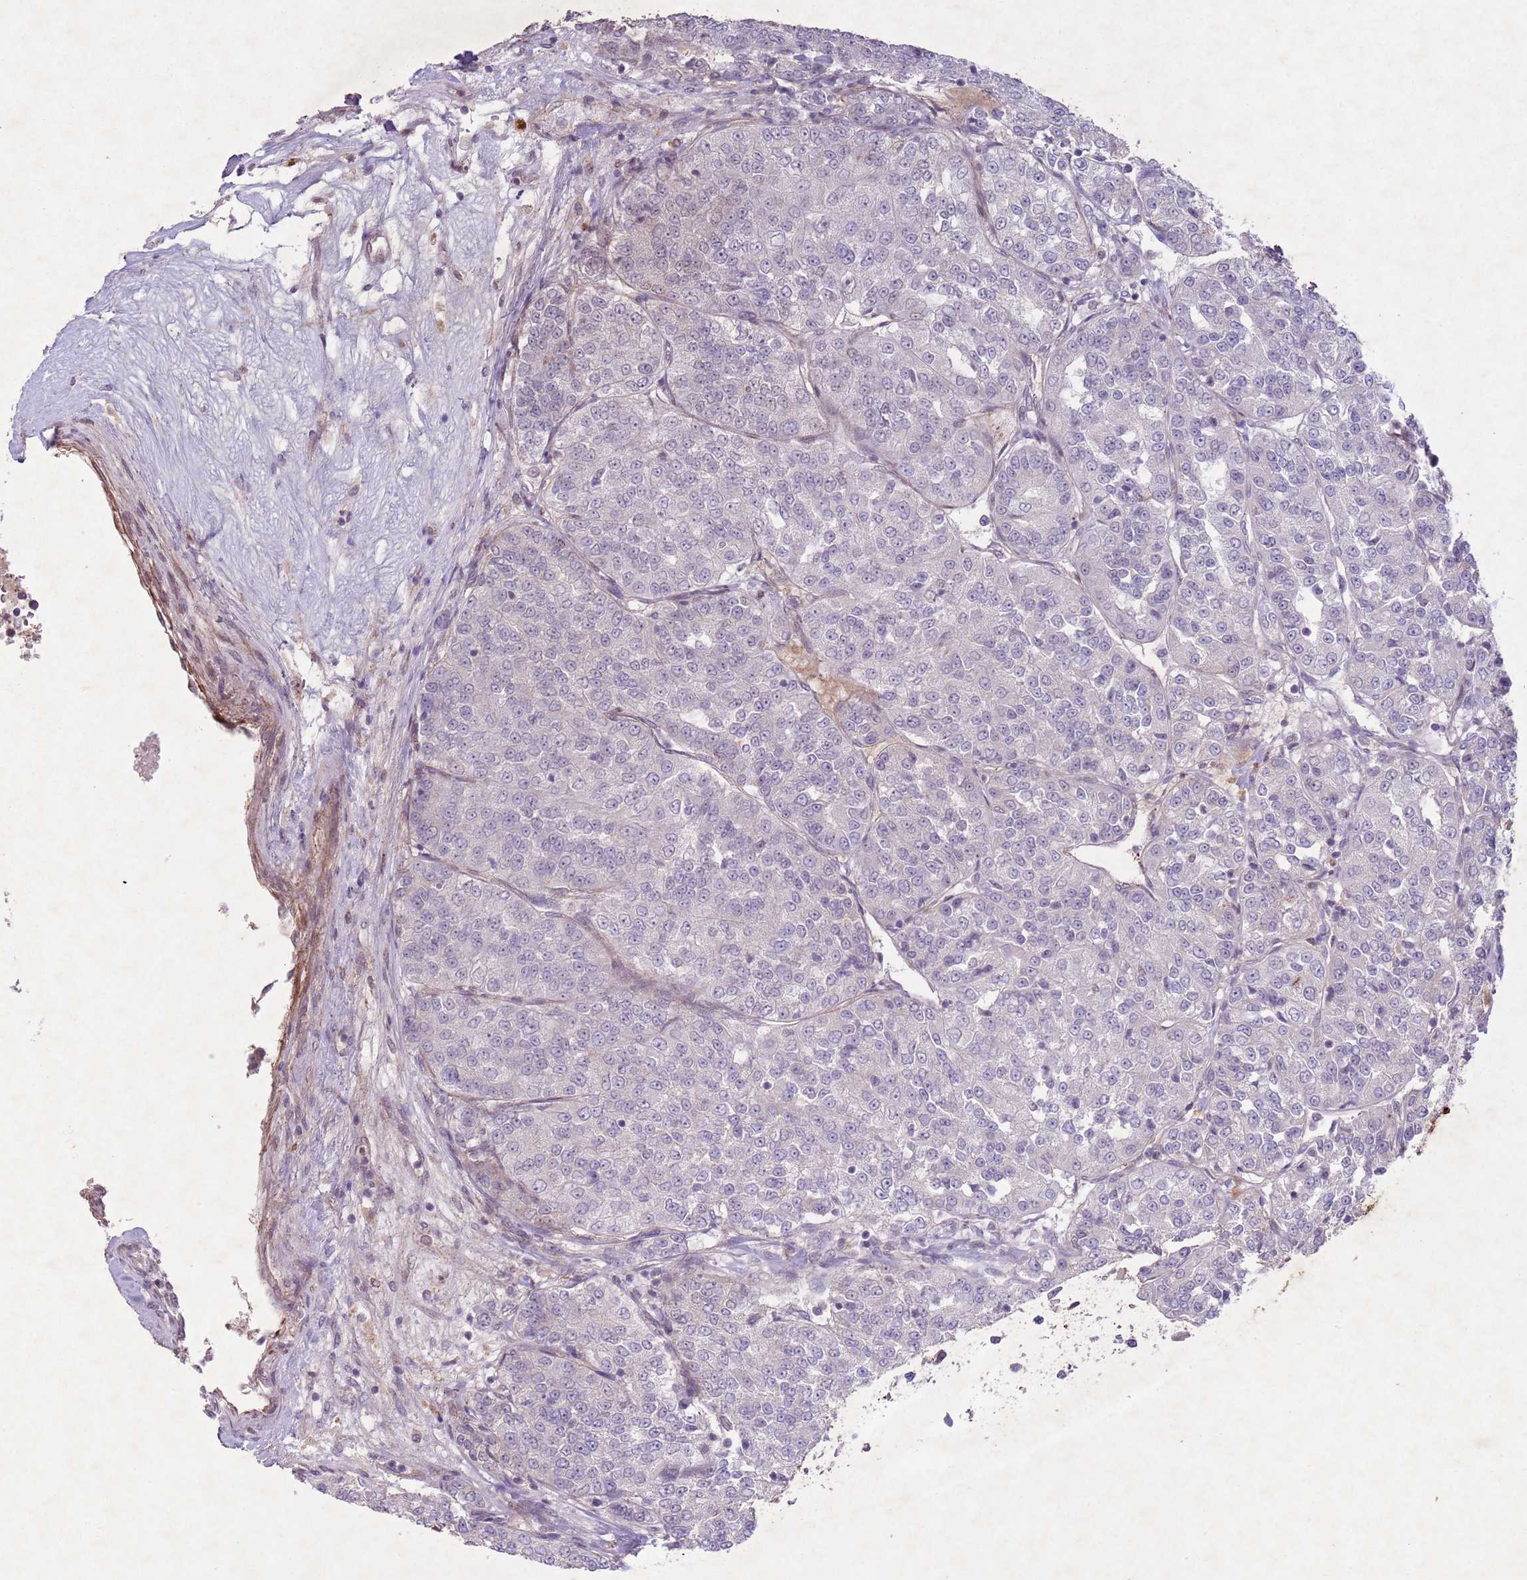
{"staining": {"intensity": "negative", "quantity": "none", "location": "none"}, "tissue": "renal cancer", "cell_type": "Tumor cells", "image_type": "cancer", "snomed": [{"axis": "morphology", "description": "Adenocarcinoma, NOS"}, {"axis": "topography", "description": "Kidney"}], "caption": "Tumor cells are negative for protein expression in human renal adenocarcinoma.", "gene": "CCNI", "patient": {"sex": "female", "age": 63}}